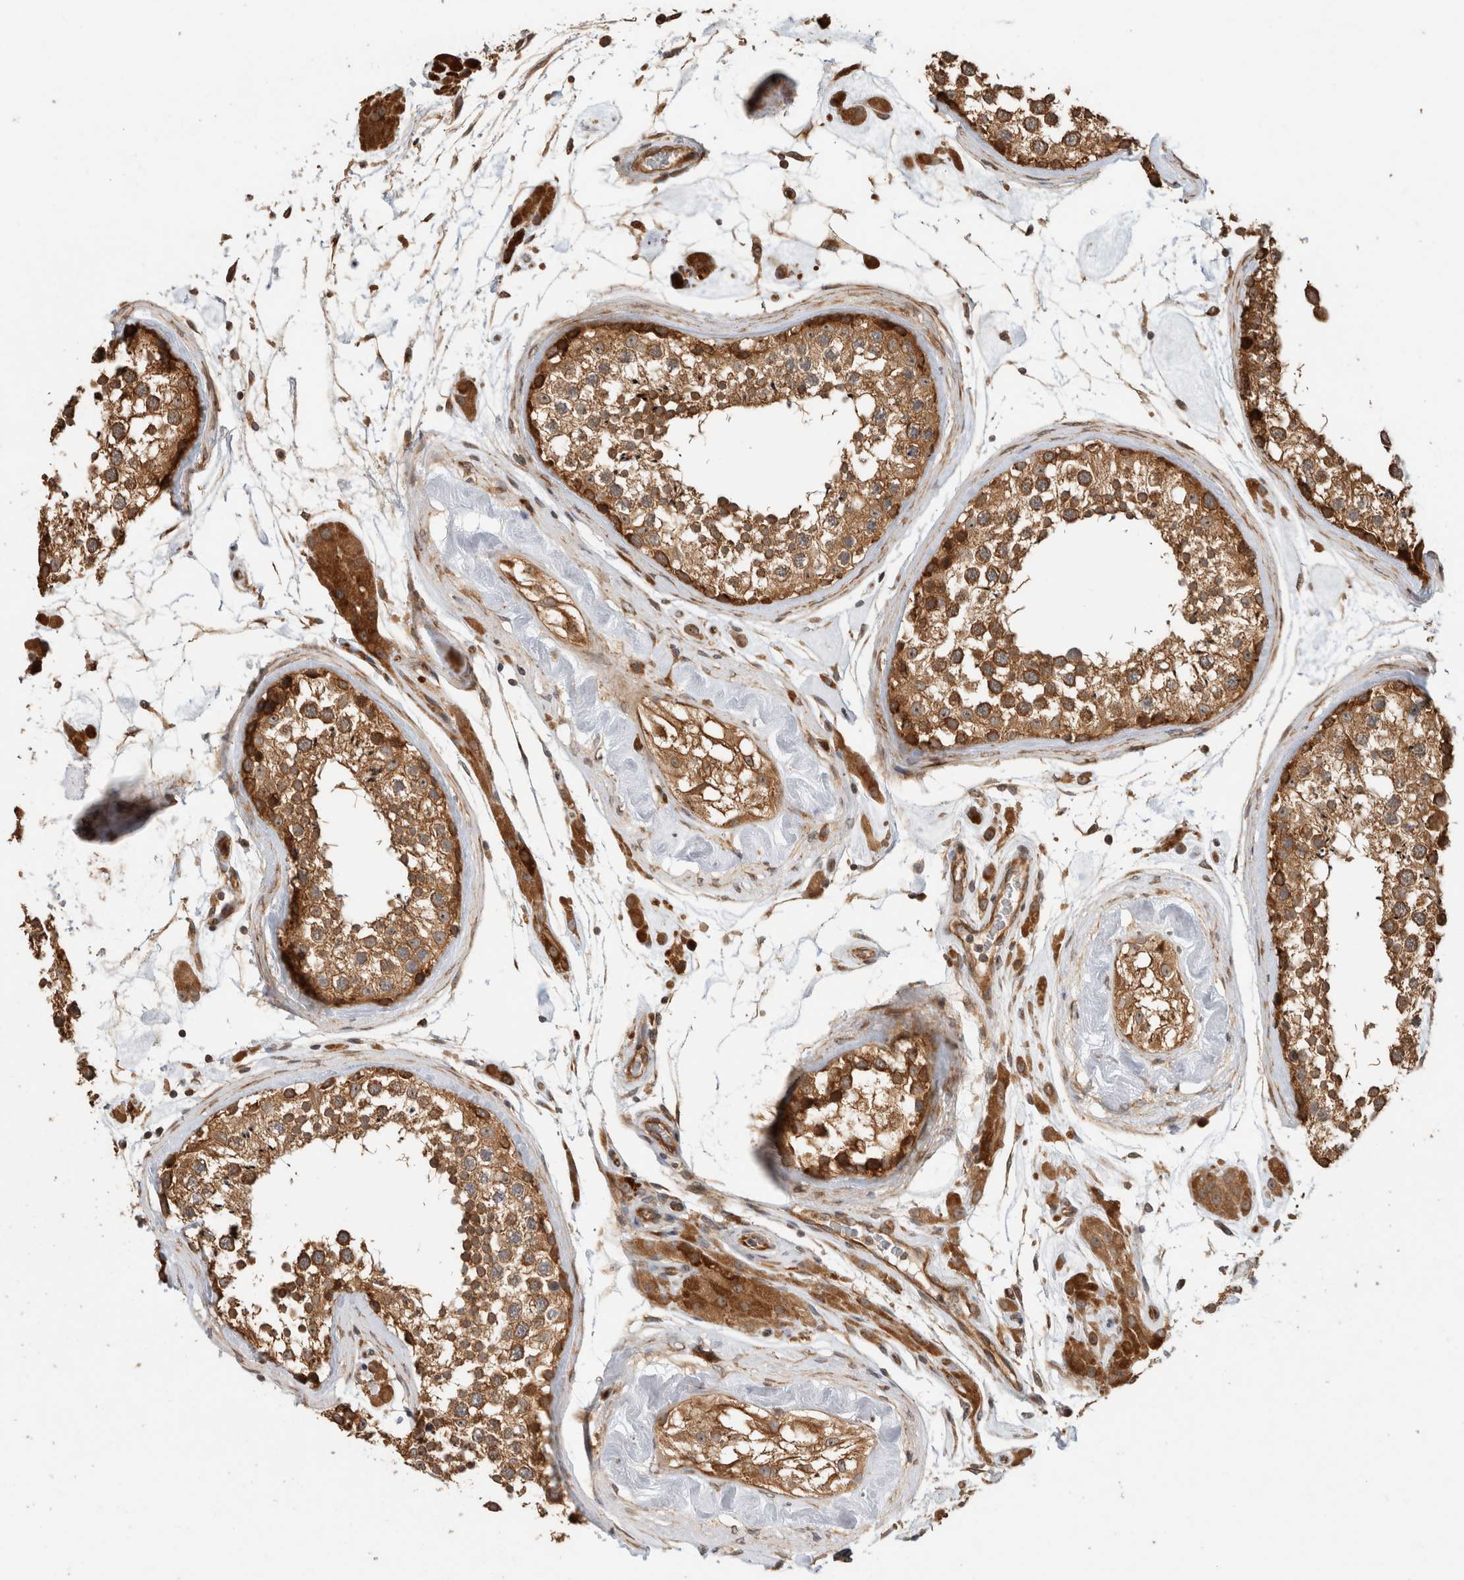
{"staining": {"intensity": "moderate", "quantity": ">75%", "location": "cytoplasmic/membranous"}, "tissue": "testis", "cell_type": "Cells in seminiferous ducts", "image_type": "normal", "snomed": [{"axis": "morphology", "description": "Normal tissue, NOS"}, {"axis": "topography", "description": "Testis"}], "caption": "Protein analysis of normal testis demonstrates moderate cytoplasmic/membranous positivity in about >75% of cells in seminiferous ducts. The protein is shown in brown color, while the nuclei are stained blue.", "gene": "PCDHB15", "patient": {"sex": "male", "age": 46}}